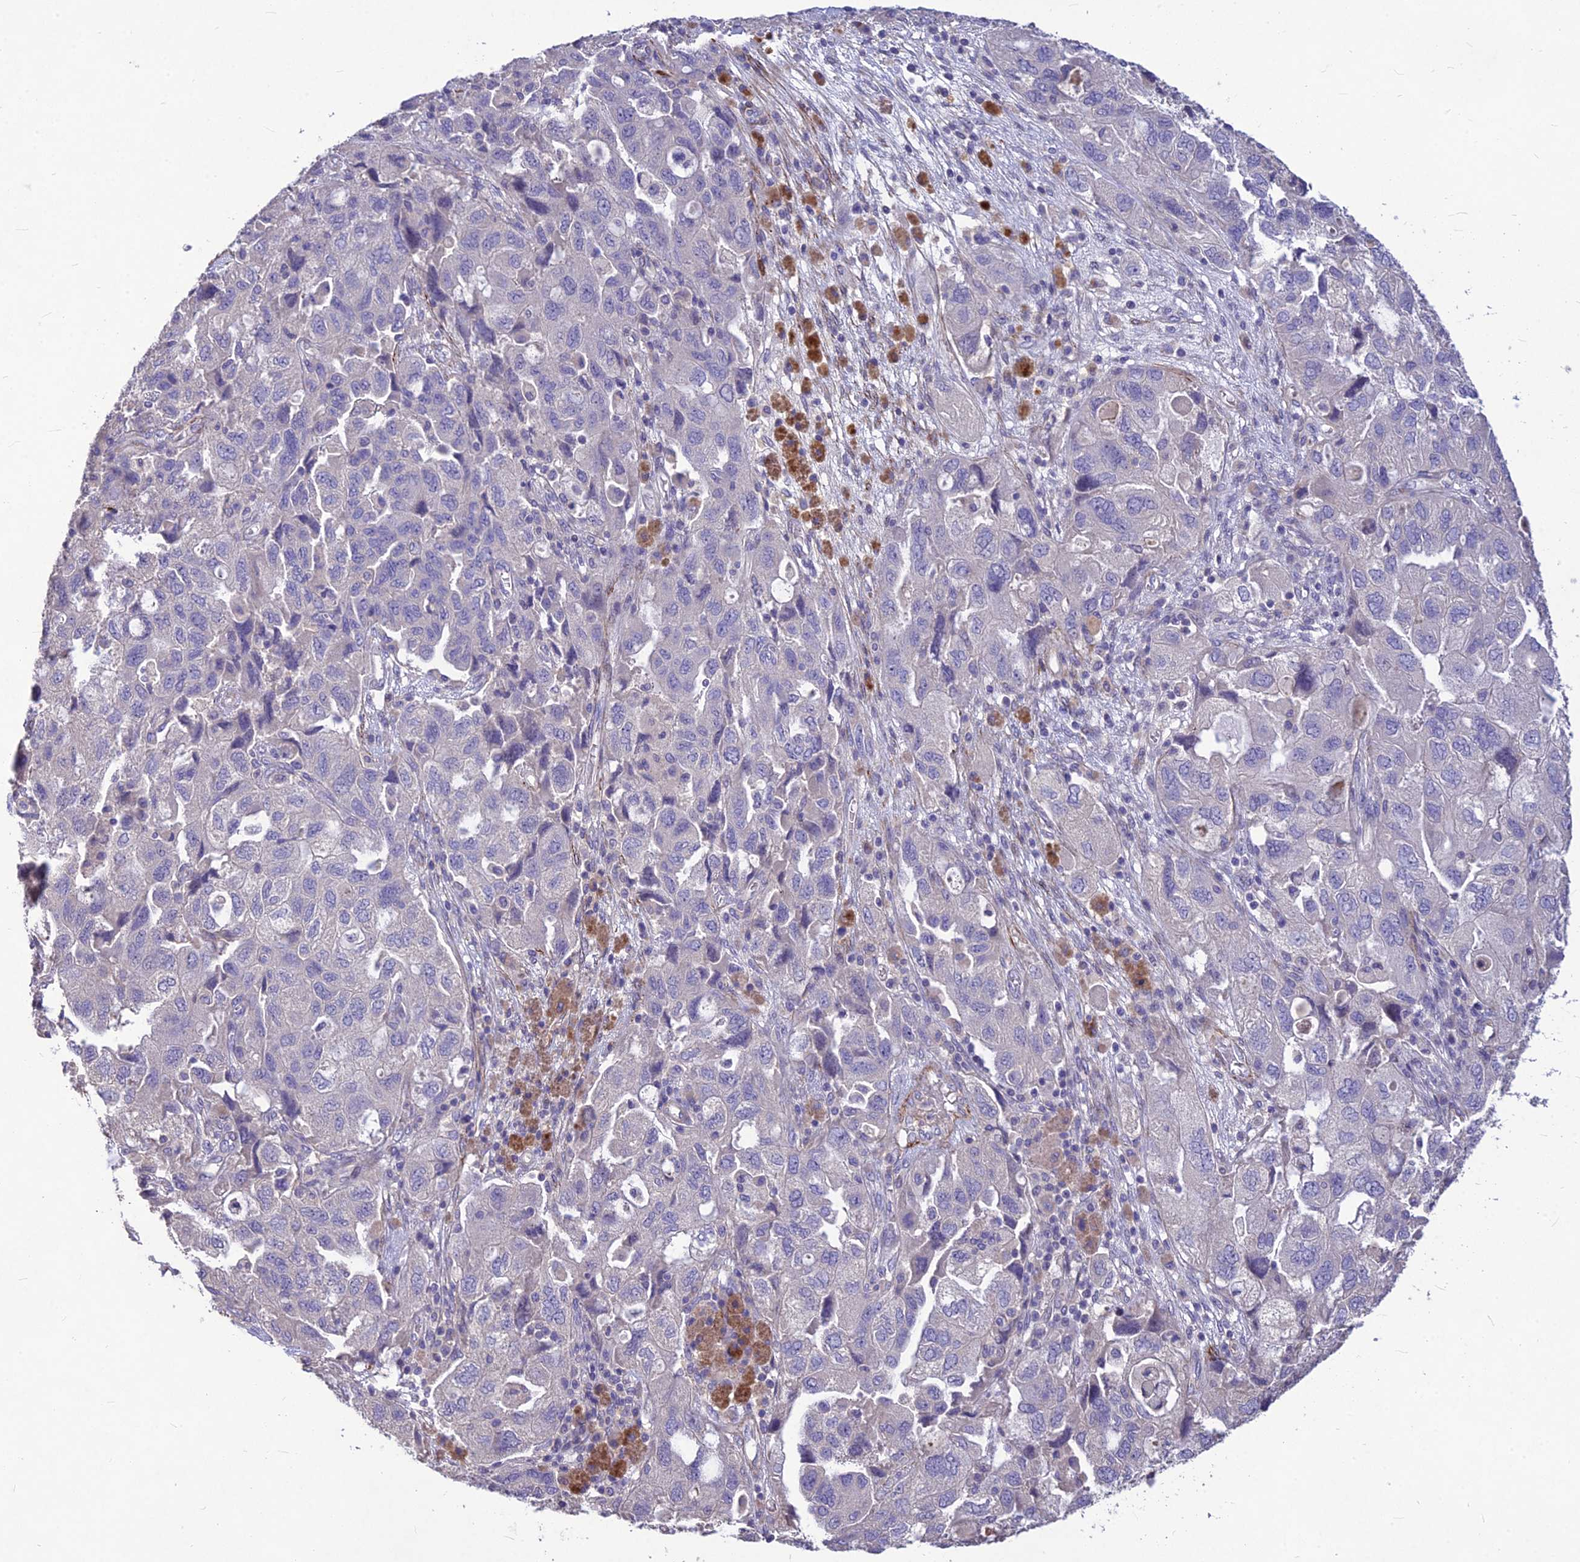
{"staining": {"intensity": "negative", "quantity": "none", "location": "none"}, "tissue": "ovarian cancer", "cell_type": "Tumor cells", "image_type": "cancer", "snomed": [{"axis": "morphology", "description": "Carcinoma, NOS"}, {"axis": "morphology", "description": "Cystadenocarcinoma, serous, NOS"}, {"axis": "topography", "description": "Ovary"}], "caption": "Immunohistochemical staining of human ovarian cancer demonstrates no significant expression in tumor cells.", "gene": "CLUH", "patient": {"sex": "female", "age": 69}}